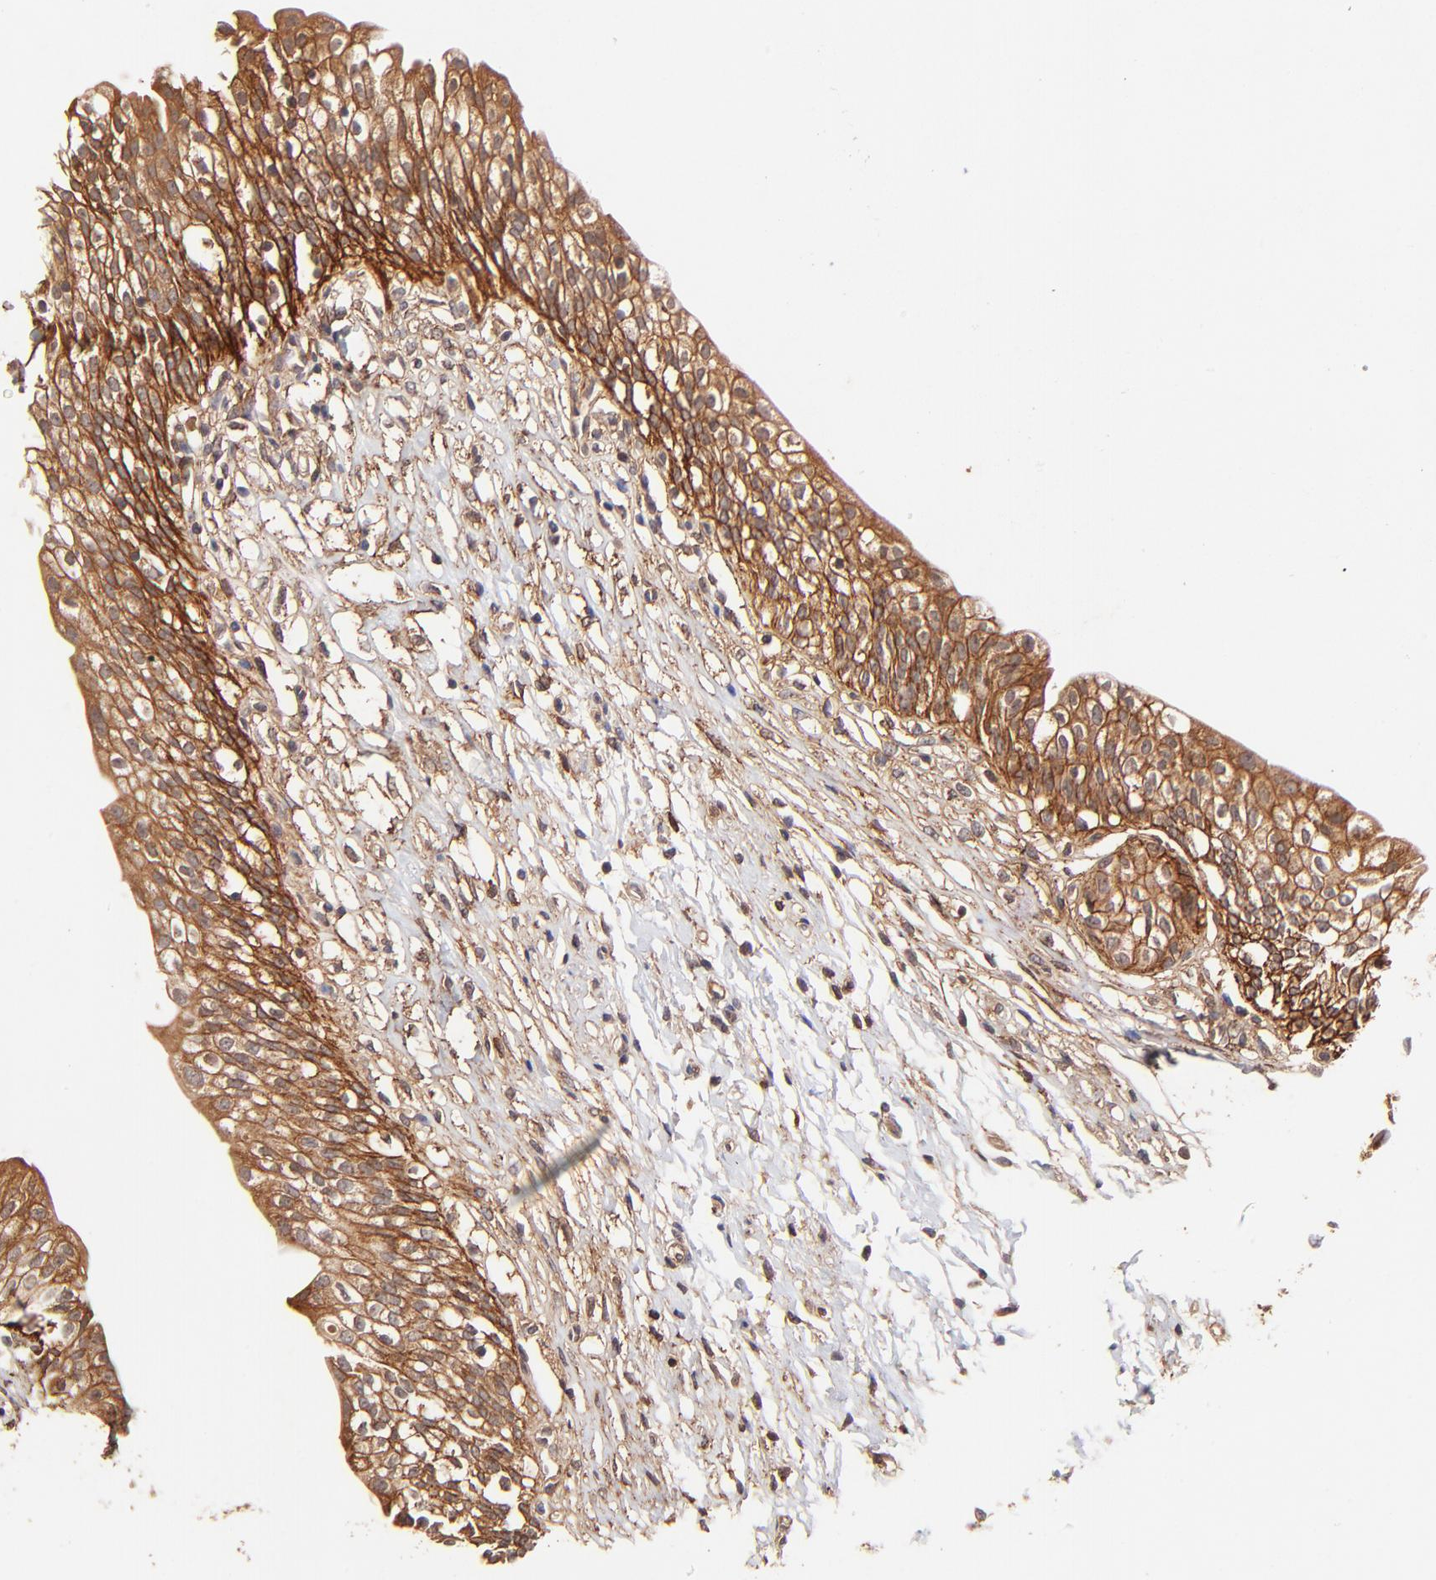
{"staining": {"intensity": "strong", "quantity": ">75%", "location": "cytoplasmic/membranous"}, "tissue": "urinary bladder", "cell_type": "Urothelial cells", "image_type": "normal", "snomed": [{"axis": "morphology", "description": "Normal tissue, NOS"}, {"axis": "topography", "description": "Urinary bladder"}], "caption": "Unremarkable urinary bladder reveals strong cytoplasmic/membranous staining in about >75% of urothelial cells.", "gene": "ITGB1", "patient": {"sex": "female", "age": 80}}